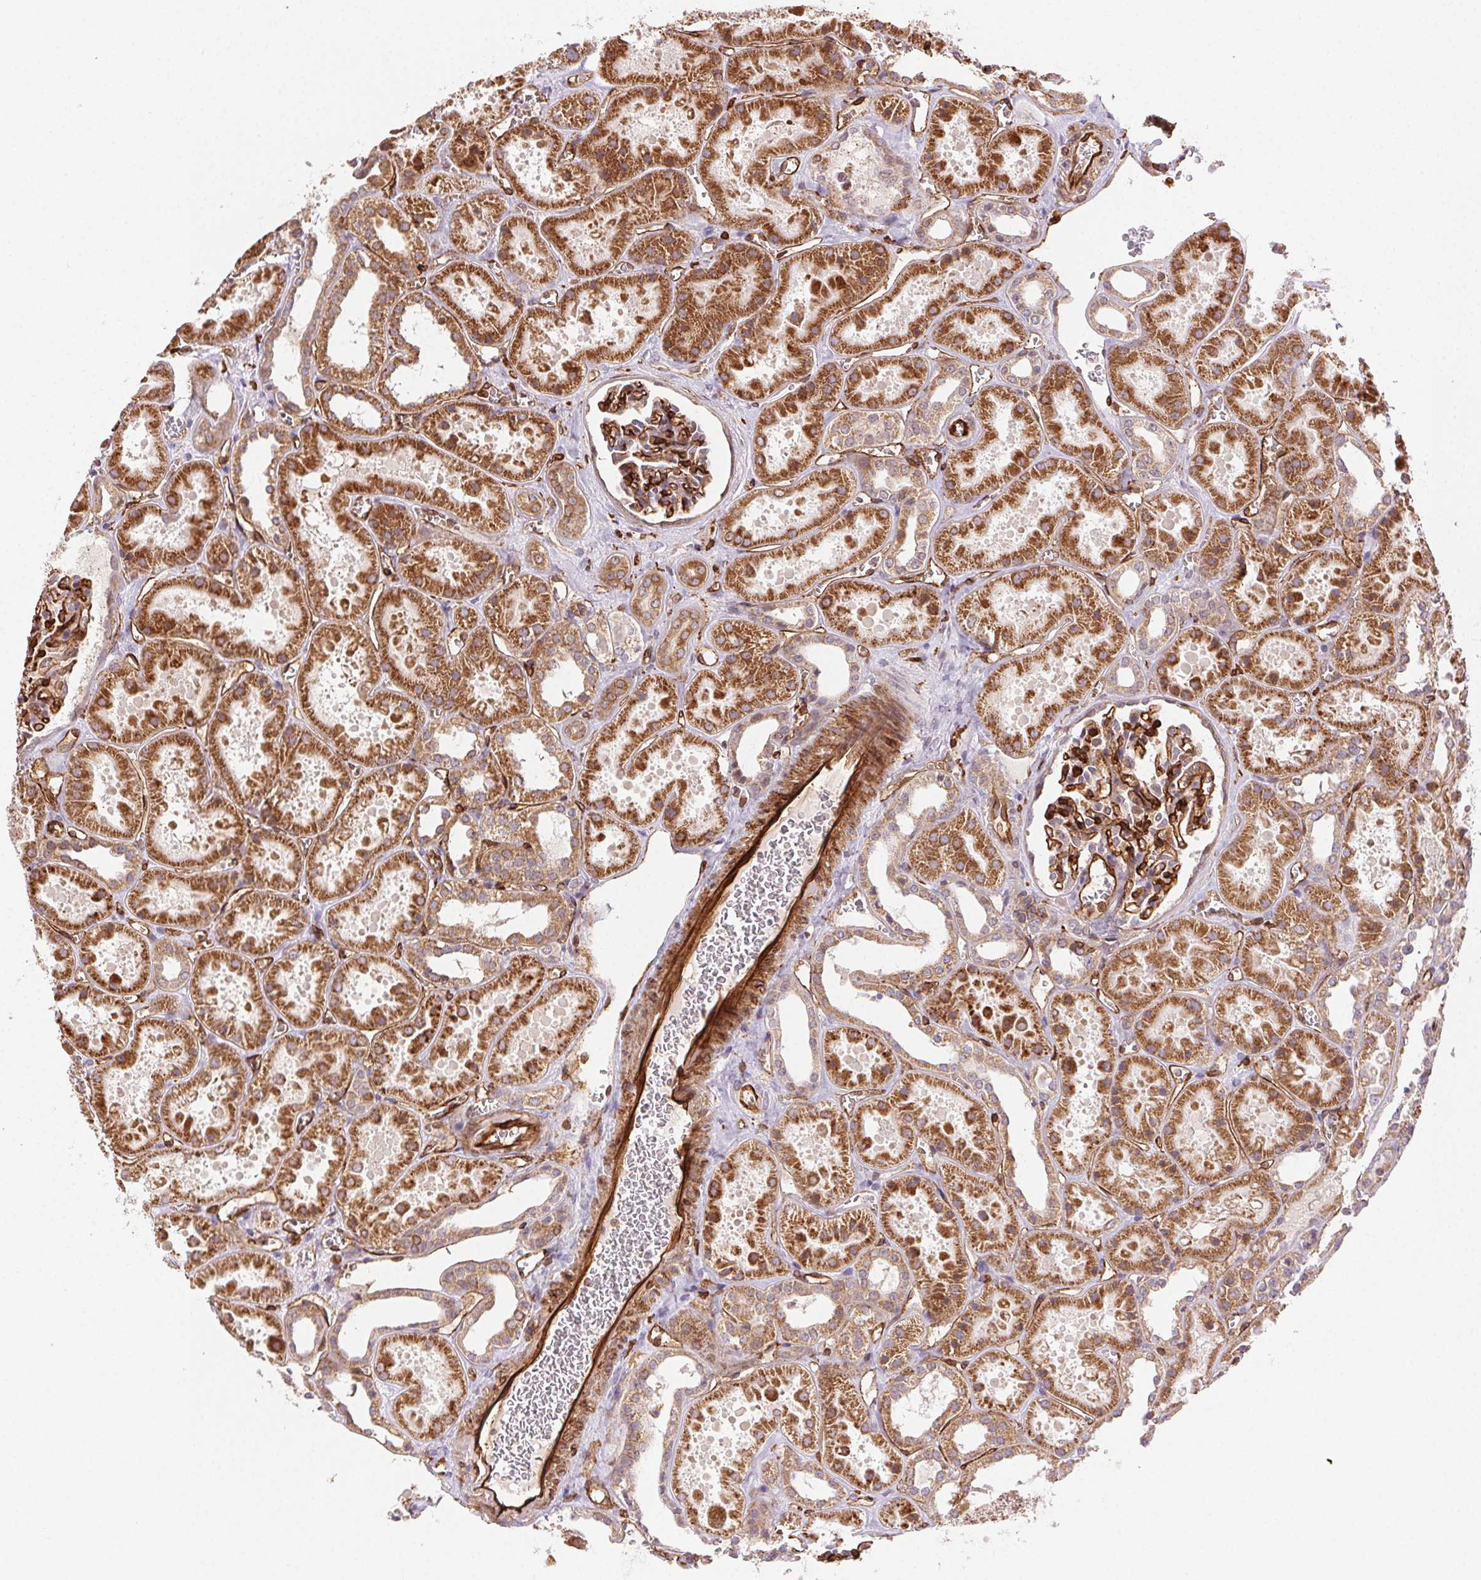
{"staining": {"intensity": "strong", "quantity": "25%-75%", "location": "cytoplasmic/membranous"}, "tissue": "kidney", "cell_type": "Cells in glomeruli", "image_type": "normal", "snomed": [{"axis": "morphology", "description": "Normal tissue, NOS"}, {"axis": "topography", "description": "Kidney"}], "caption": "Immunohistochemistry histopathology image of normal human kidney stained for a protein (brown), which demonstrates high levels of strong cytoplasmic/membranous expression in approximately 25%-75% of cells in glomeruli.", "gene": "RNASET2", "patient": {"sex": "female", "age": 41}}